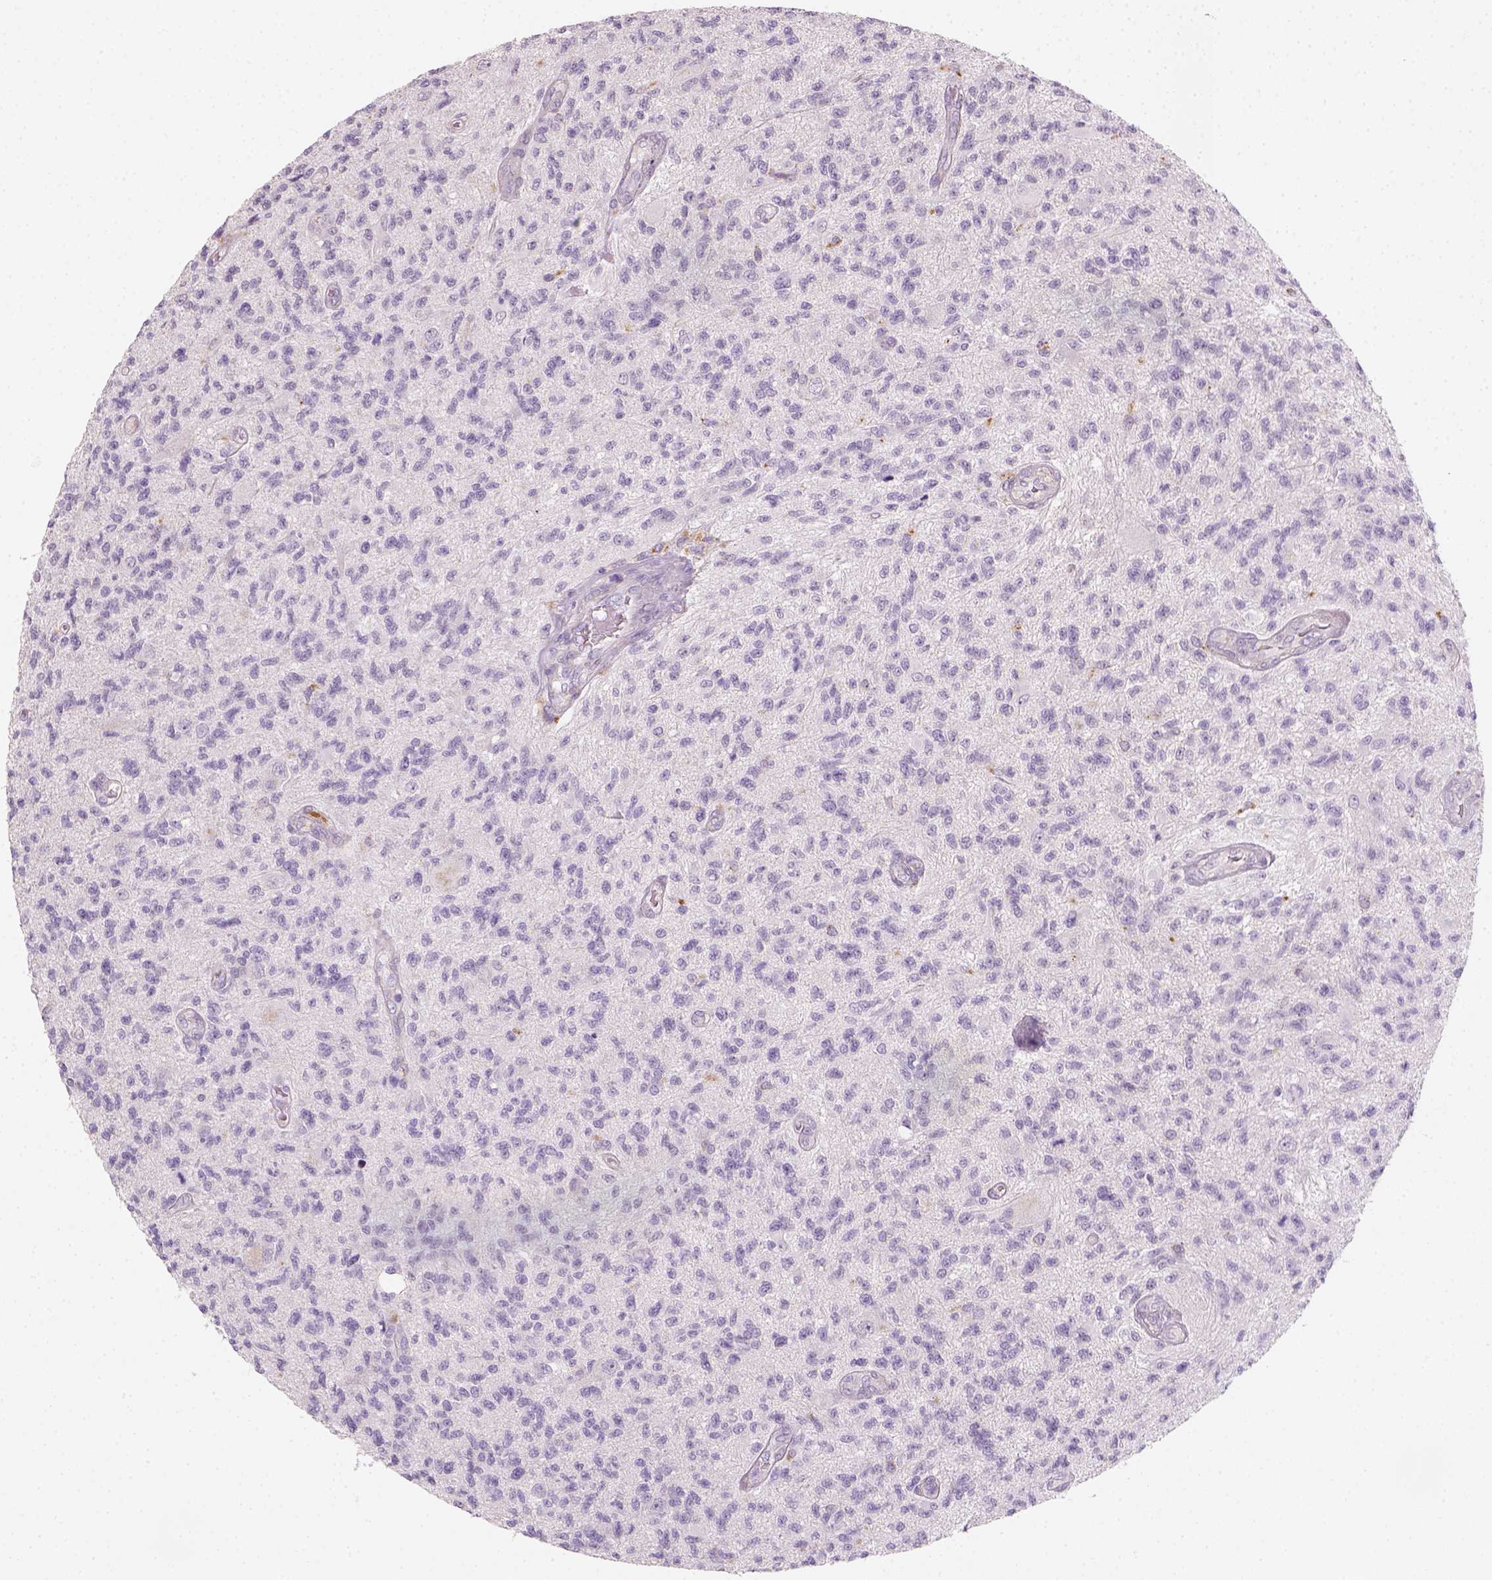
{"staining": {"intensity": "negative", "quantity": "none", "location": "none"}, "tissue": "glioma", "cell_type": "Tumor cells", "image_type": "cancer", "snomed": [{"axis": "morphology", "description": "Glioma, malignant, High grade"}, {"axis": "topography", "description": "Brain"}], "caption": "Protein analysis of malignant glioma (high-grade) shows no significant expression in tumor cells. The staining is performed using DAB (3,3'-diaminobenzidine) brown chromogen with nuclei counter-stained in using hematoxylin.", "gene": "FAM163B", "patient": {"sex": "male", "age": 56}}